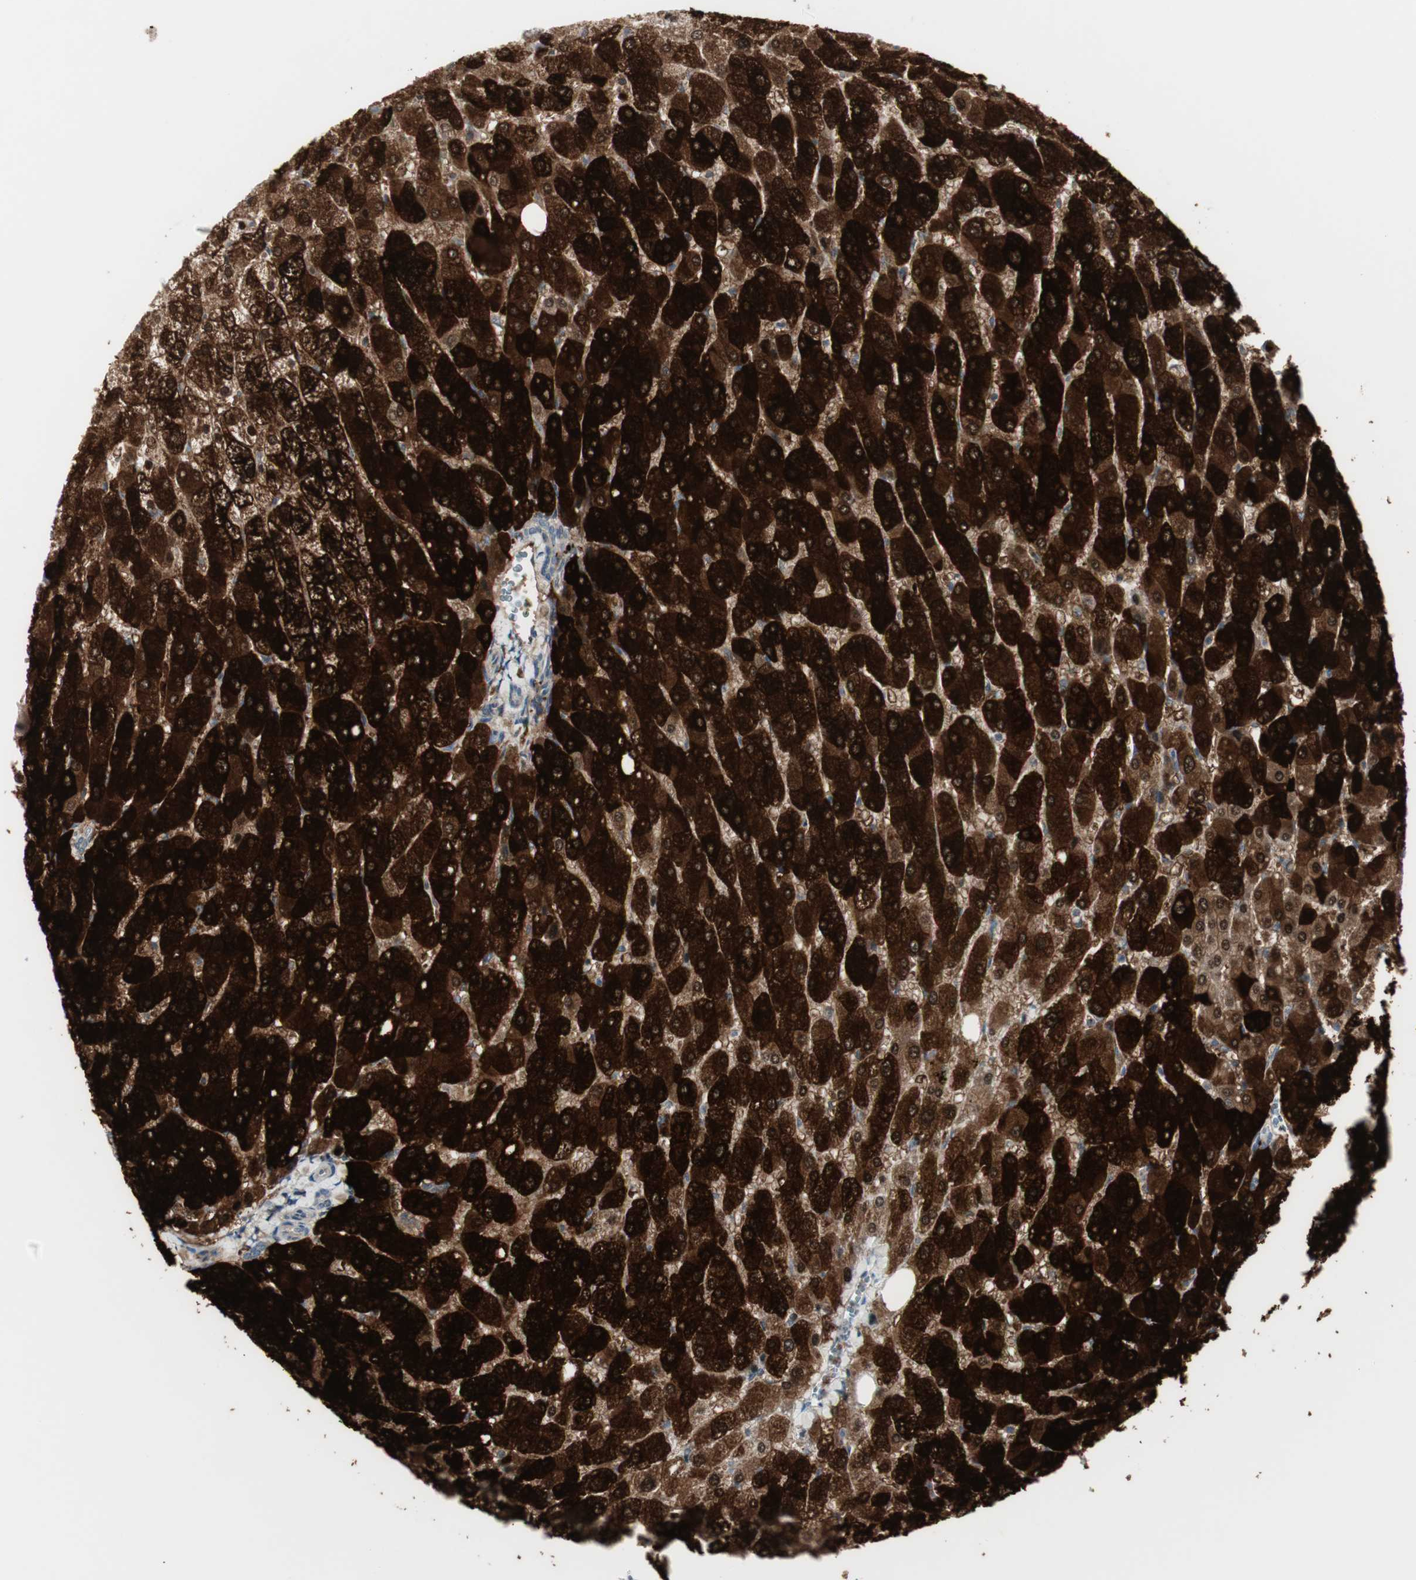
{"staining": {"intensity": "negative", "quantity": "none", "location": "none"}, "tissue": "liver", "cell_type": "Cholangiocytes", "image_type": "normal", "snomed": [{"axis": "morphology", "description": "Normal tissue, NOS"}, {"axis": "topography", "description": "Liver"}], "caption": "IHC micrograph of unremarkable liver stained for a protein (brown), which exhibits no staining in cholangiocytes. (Brightfield microscopy of DAB immunohistochemistry at high magnification).", "gene": "MAP4K4", "patient": {"sex": "male", "age": 55}}